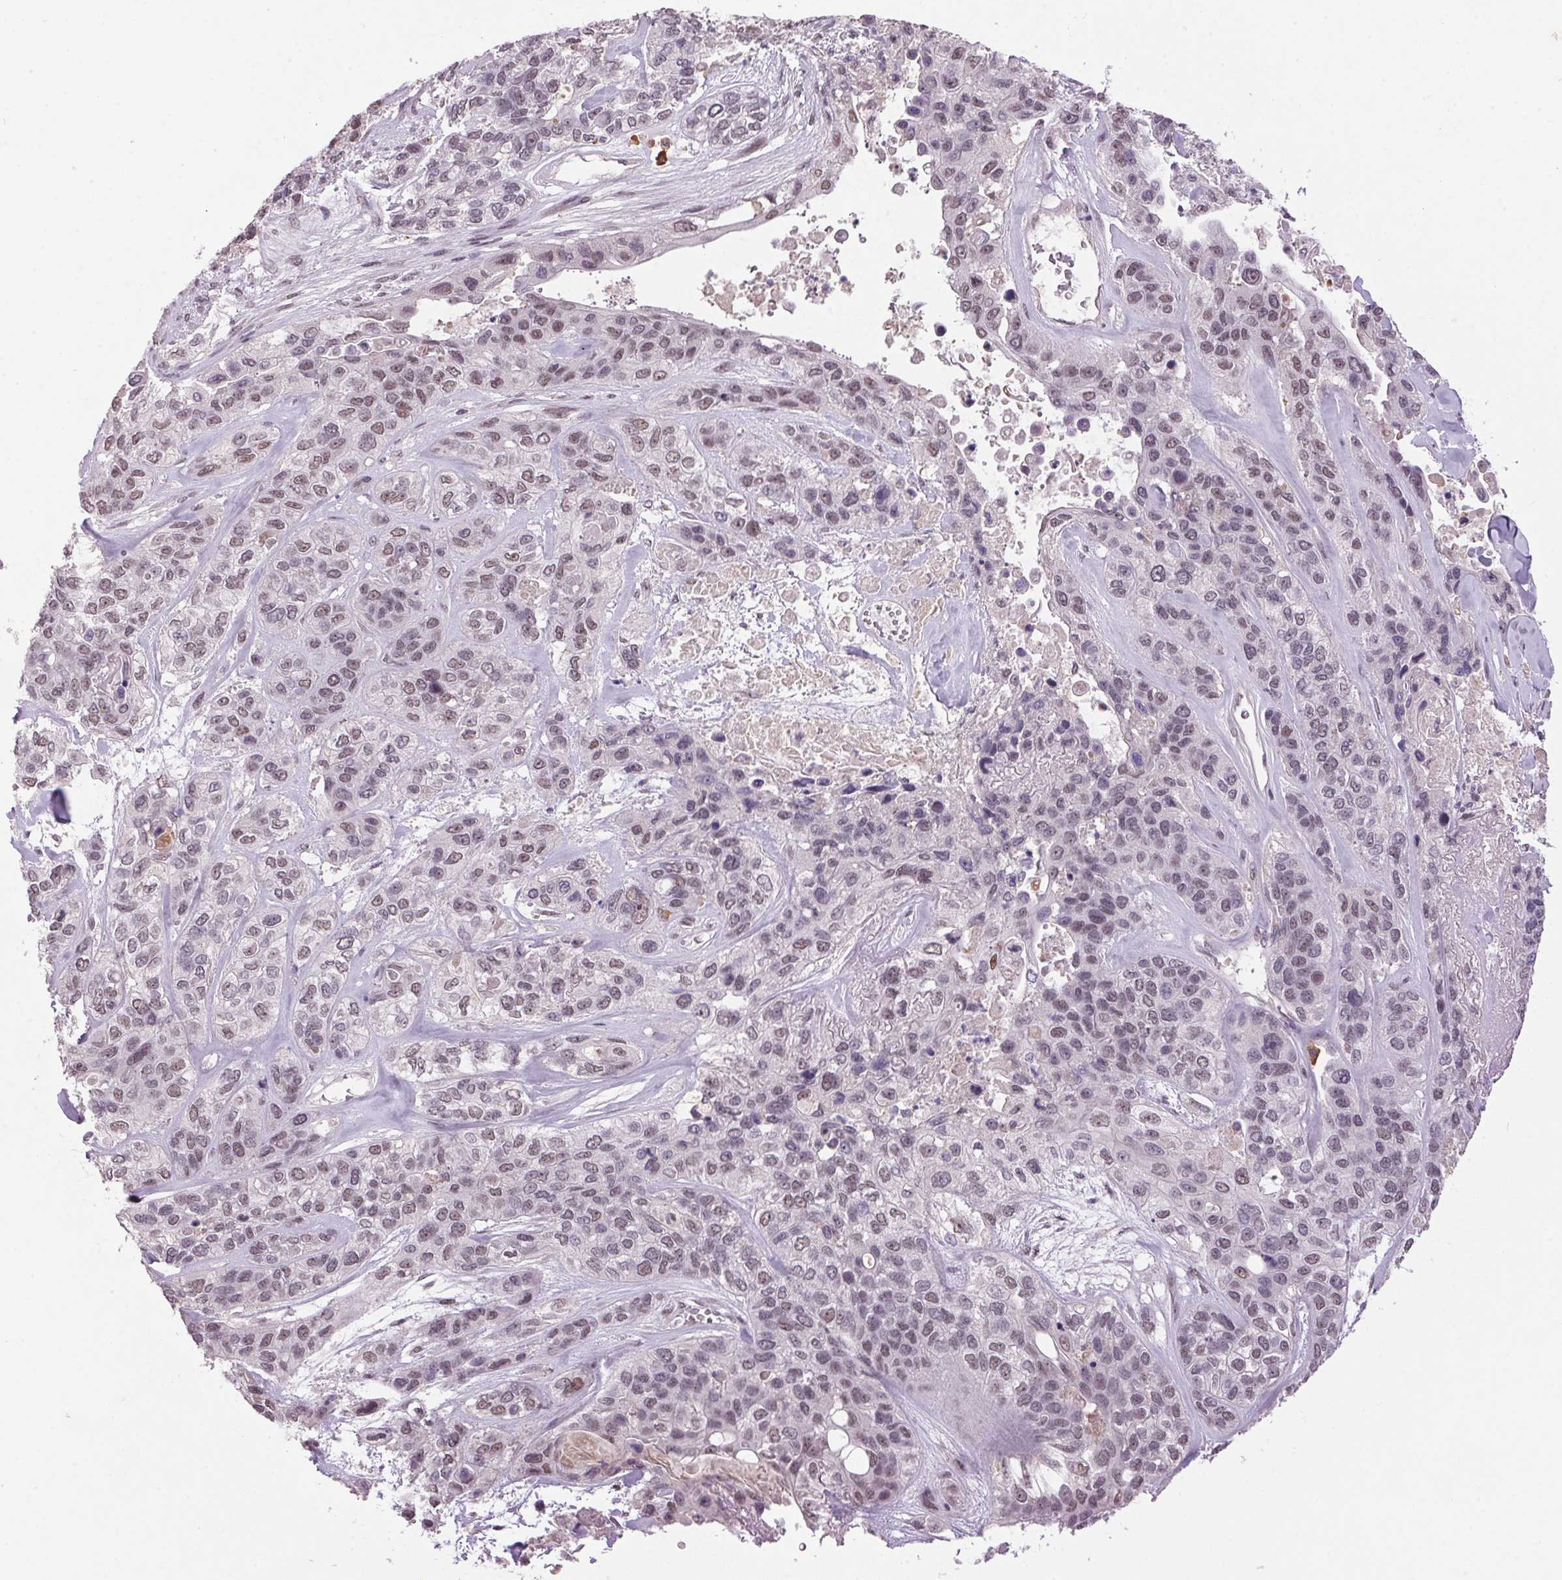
{"staining": {"intensity": "weak", "quantity": "25%-75%", "location": "nuclear"}, "tissue": "lung cancer", "cell_type": "Tumor cells", "image_type": "cancer", "snomed": [{"axis": "morphology", "description": "Squamous cell carcinoma, NOS"}, {"axis": "topography", "description": "Lung"}], "caption": "Lung cancer (squamous cell carcinoma) was stained to show a protein in brown. There is low levels of weak nuclear positivity in about 25%-75% of tumor cells.", "gene": "ZBTB4", "patient": {"sex": "female", "age": 70}}